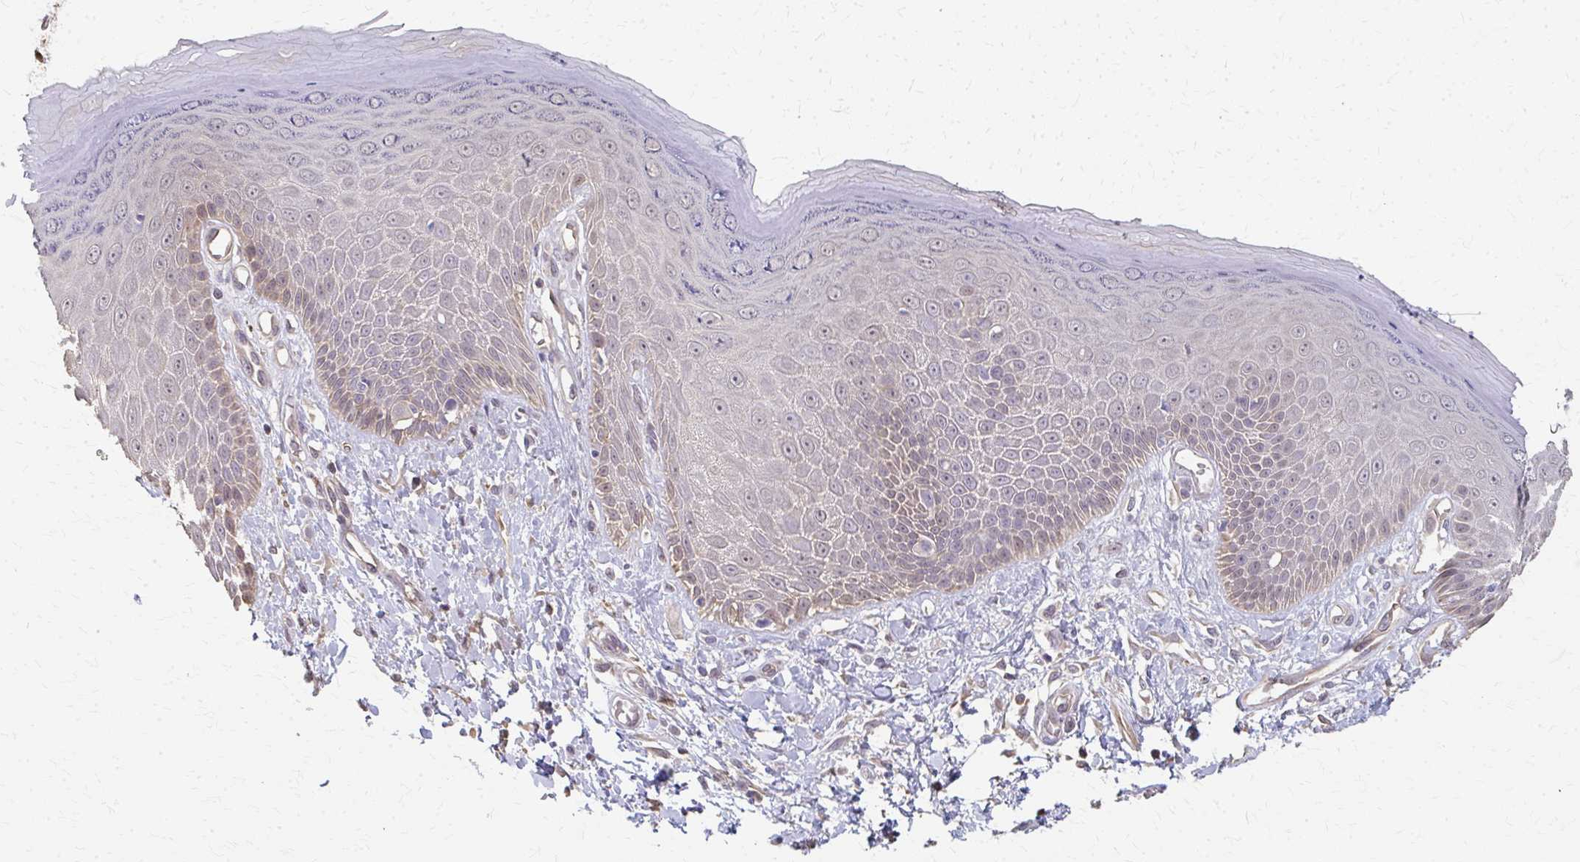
{"staining": {"intensity": "weak", "quantity": "<25%", "location": "cytoplasmic/membranous"}, "tissue": "skin", "cell_type": "Epidermal cells", "image_type": "normal", "snomed": [{"axis": "morphology", "description": "Normal tissue, NOS"}, {"axis": "topography", "description": "Anal"}, {"axis": "topography", "description": "Peripheral nerve tissue"}], "caption": "Photomicrograph shows no protein staining in epidermal cells of normal skin.", "gene": "RABGAP1L", "patient": {"sex": "male", "age": 78}}